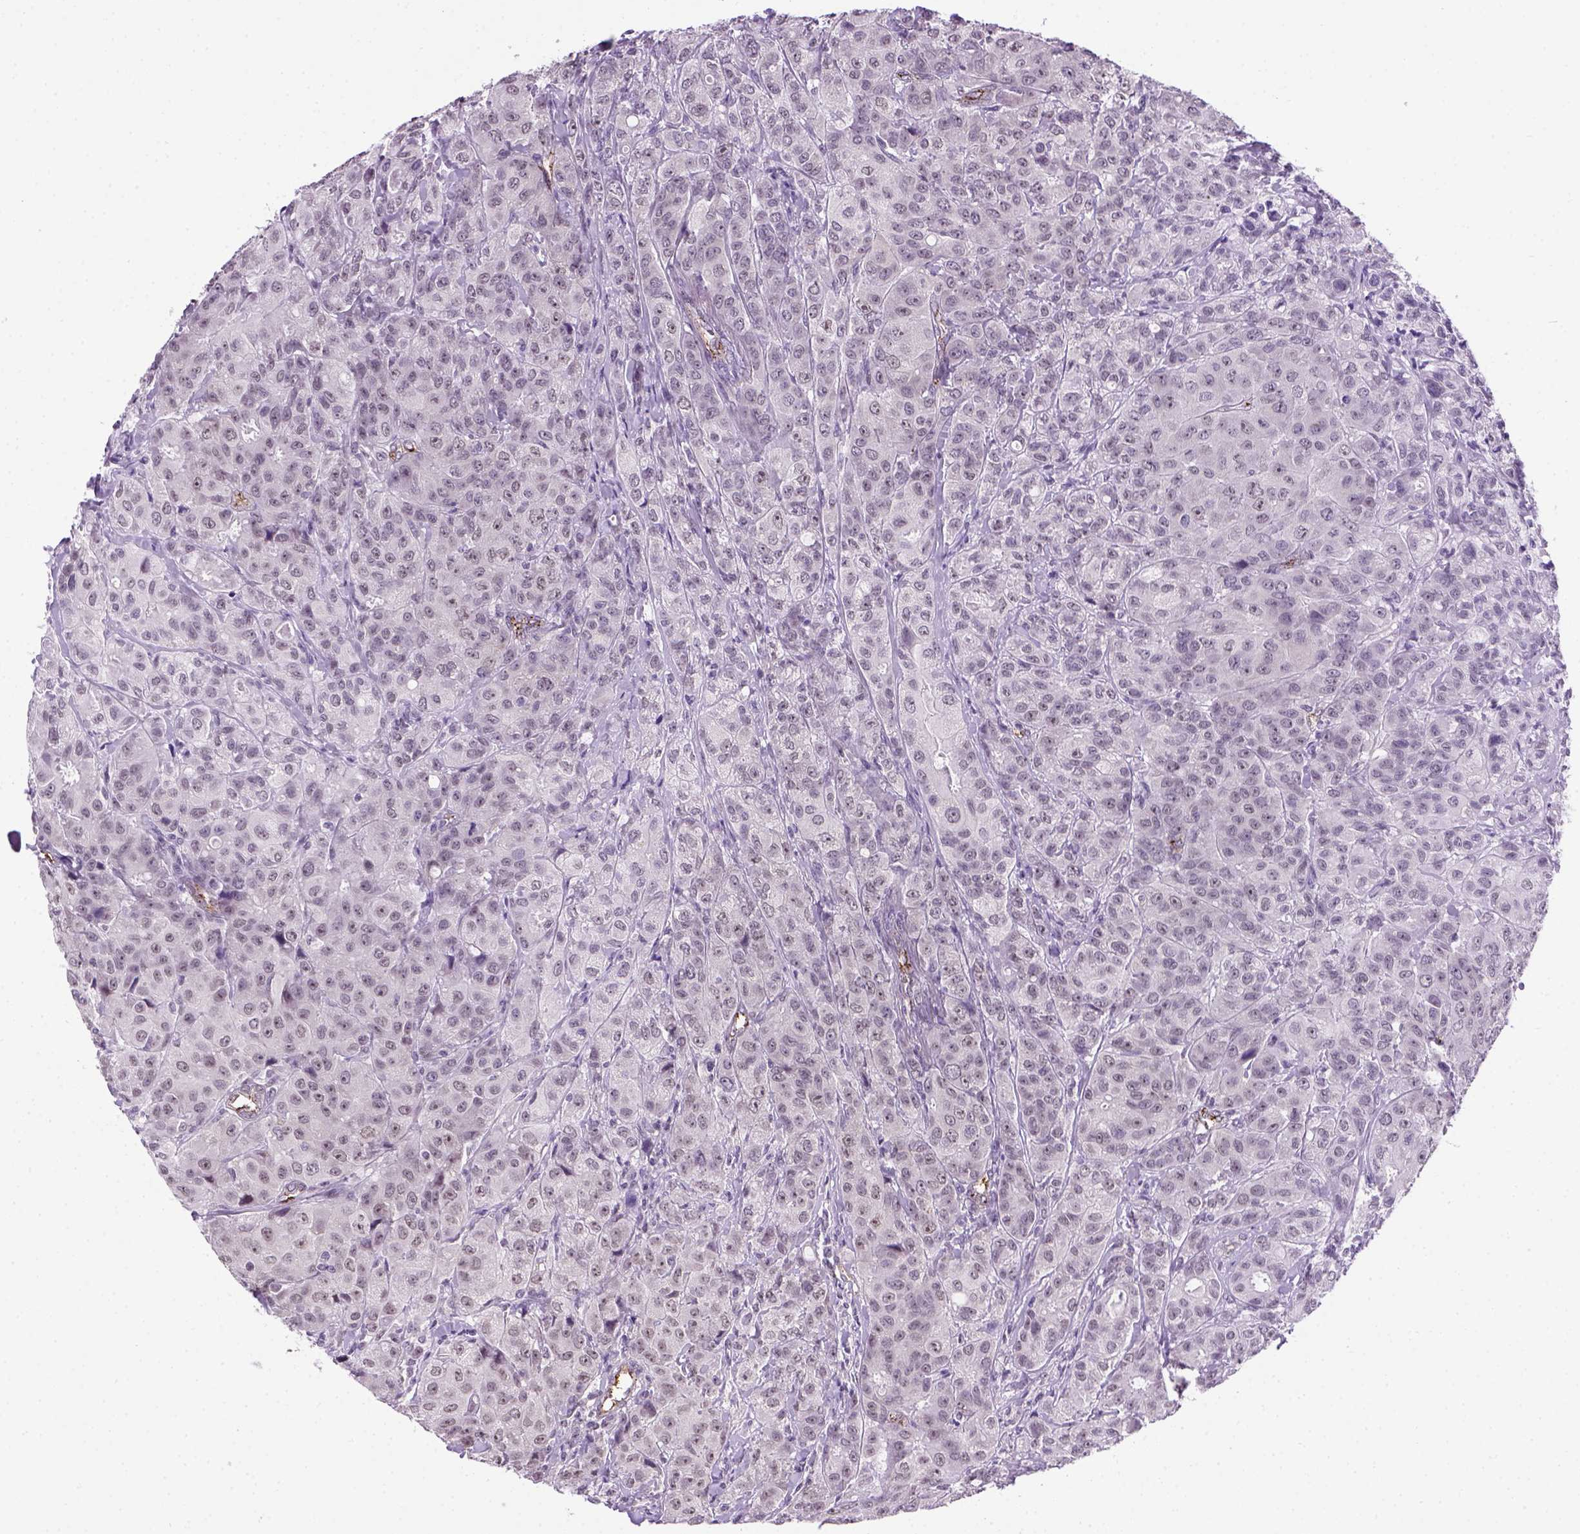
{"staining": {"intensity": "negative", "quantity": "none", "location": "none"}, "tissue": "breast cancer", "cell_type": "Tumor cells", "image_type": "cancer", "snomed": [{"axis": "morphology", "description": "Duct carcinoma"}, {"axis": "topography", "description": "Breast"}], "caption": "Protein analysis of breast cancer exhibits no significant staining in tumor cells. (DAB (3,3'-diaminobenzidine) immunohistochemistry (IHC) with hematoxylin counter stain).", "gene": "VWF", "patient": {"sex": "female", "age": 43}}